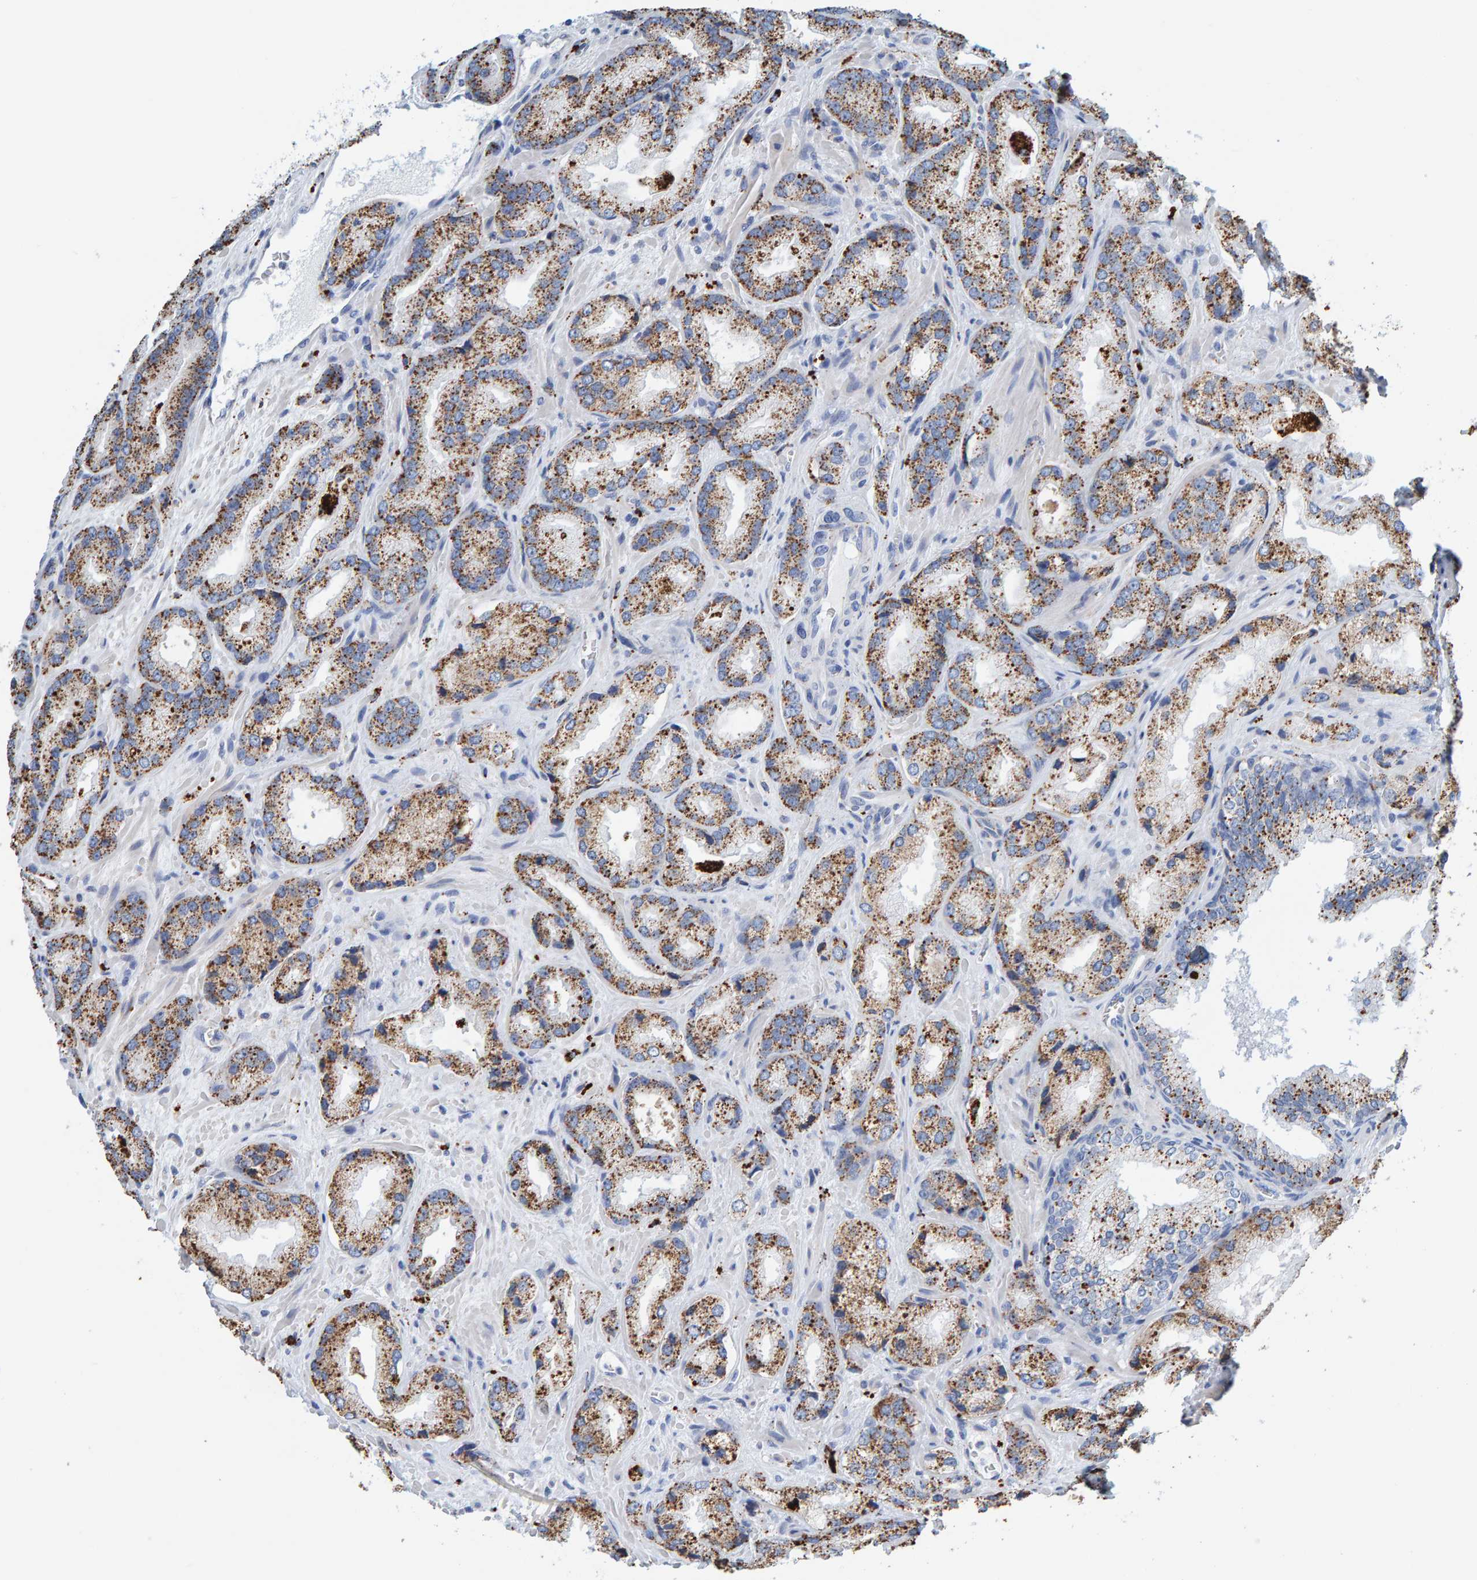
{"staining": {"intensity": "moderate", "quantity": ">75%", "location": "cytoplasmic/membranous"}, "tissue": "prostate cancer", "cell_type": "Tumor cells", "image_type": "cancer", "snomed": [{"axis": "morphology", "description": "Adenocarcinoma, High grade"}, {"axis": "topography", "description": "Prostate"}], "caption": "Immunohistochemistry image of human high-grade adenocarcinoma (prostate) stained for a protein (brown), which displays medium levels of moderate cytoplasmic/membranous expression in about >75% of tumor cells.", "gene": "BIN3", "patient": {"sex": "male", "age": 63}}